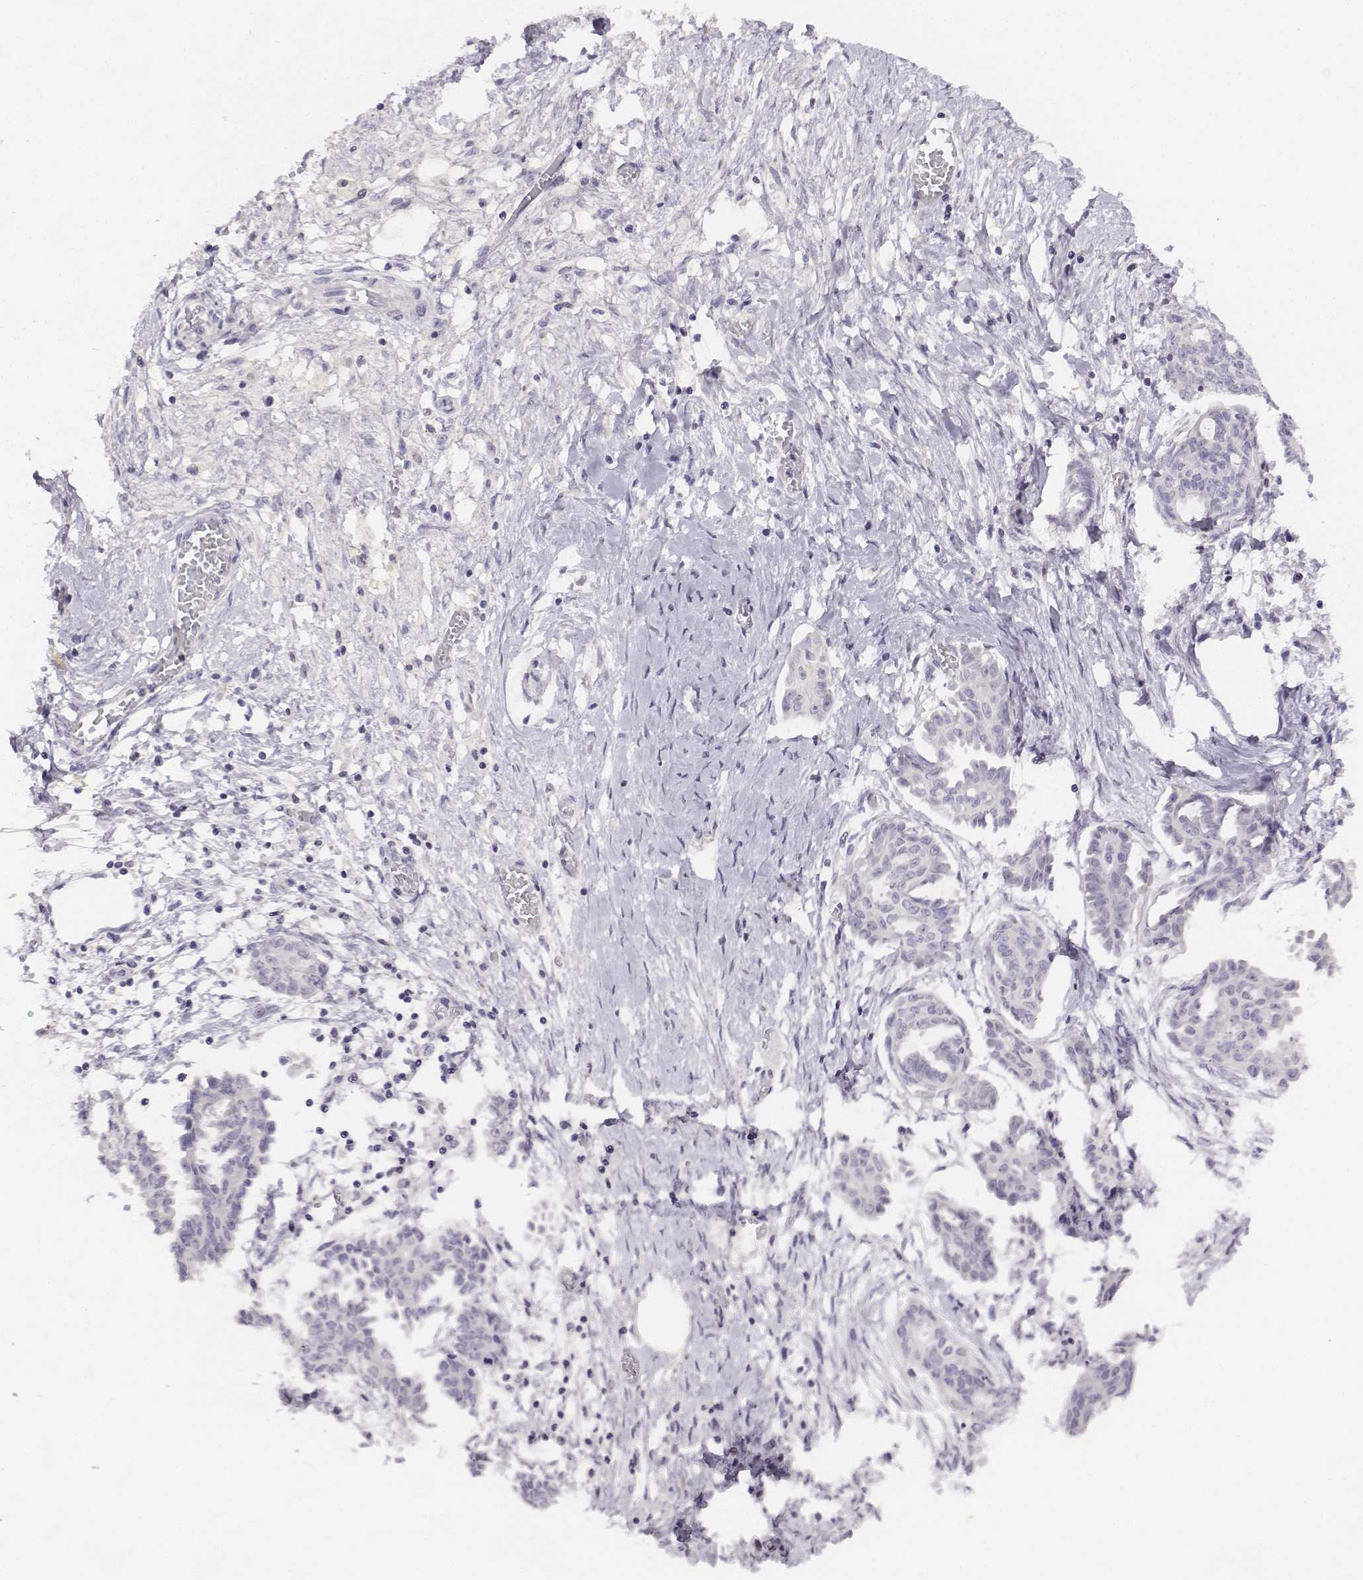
{"staining": {"intensity": "negative", "quantity": "none", "location": "none"}, "tissue": "ovarian cancer", "cell_type": "Tumor cells", "image_type": "cancer", "snomed": [{"axis": "morphology", "description": "Cystadenocarcinoma, serous, NOS"}, {"axis": "topography", "description": "Ovary"}], "caption": "Immunohistochemistry (IHC) histopathology image of neoplastic tissue: human serous cystadenocarcinoma (ovarian) stained with DAB (3,3'-diaminobenzidine) shows no significant protein staining in tumor cells.", "gene": "UCN2", "patient": {"sex": "female", "age": 71}}